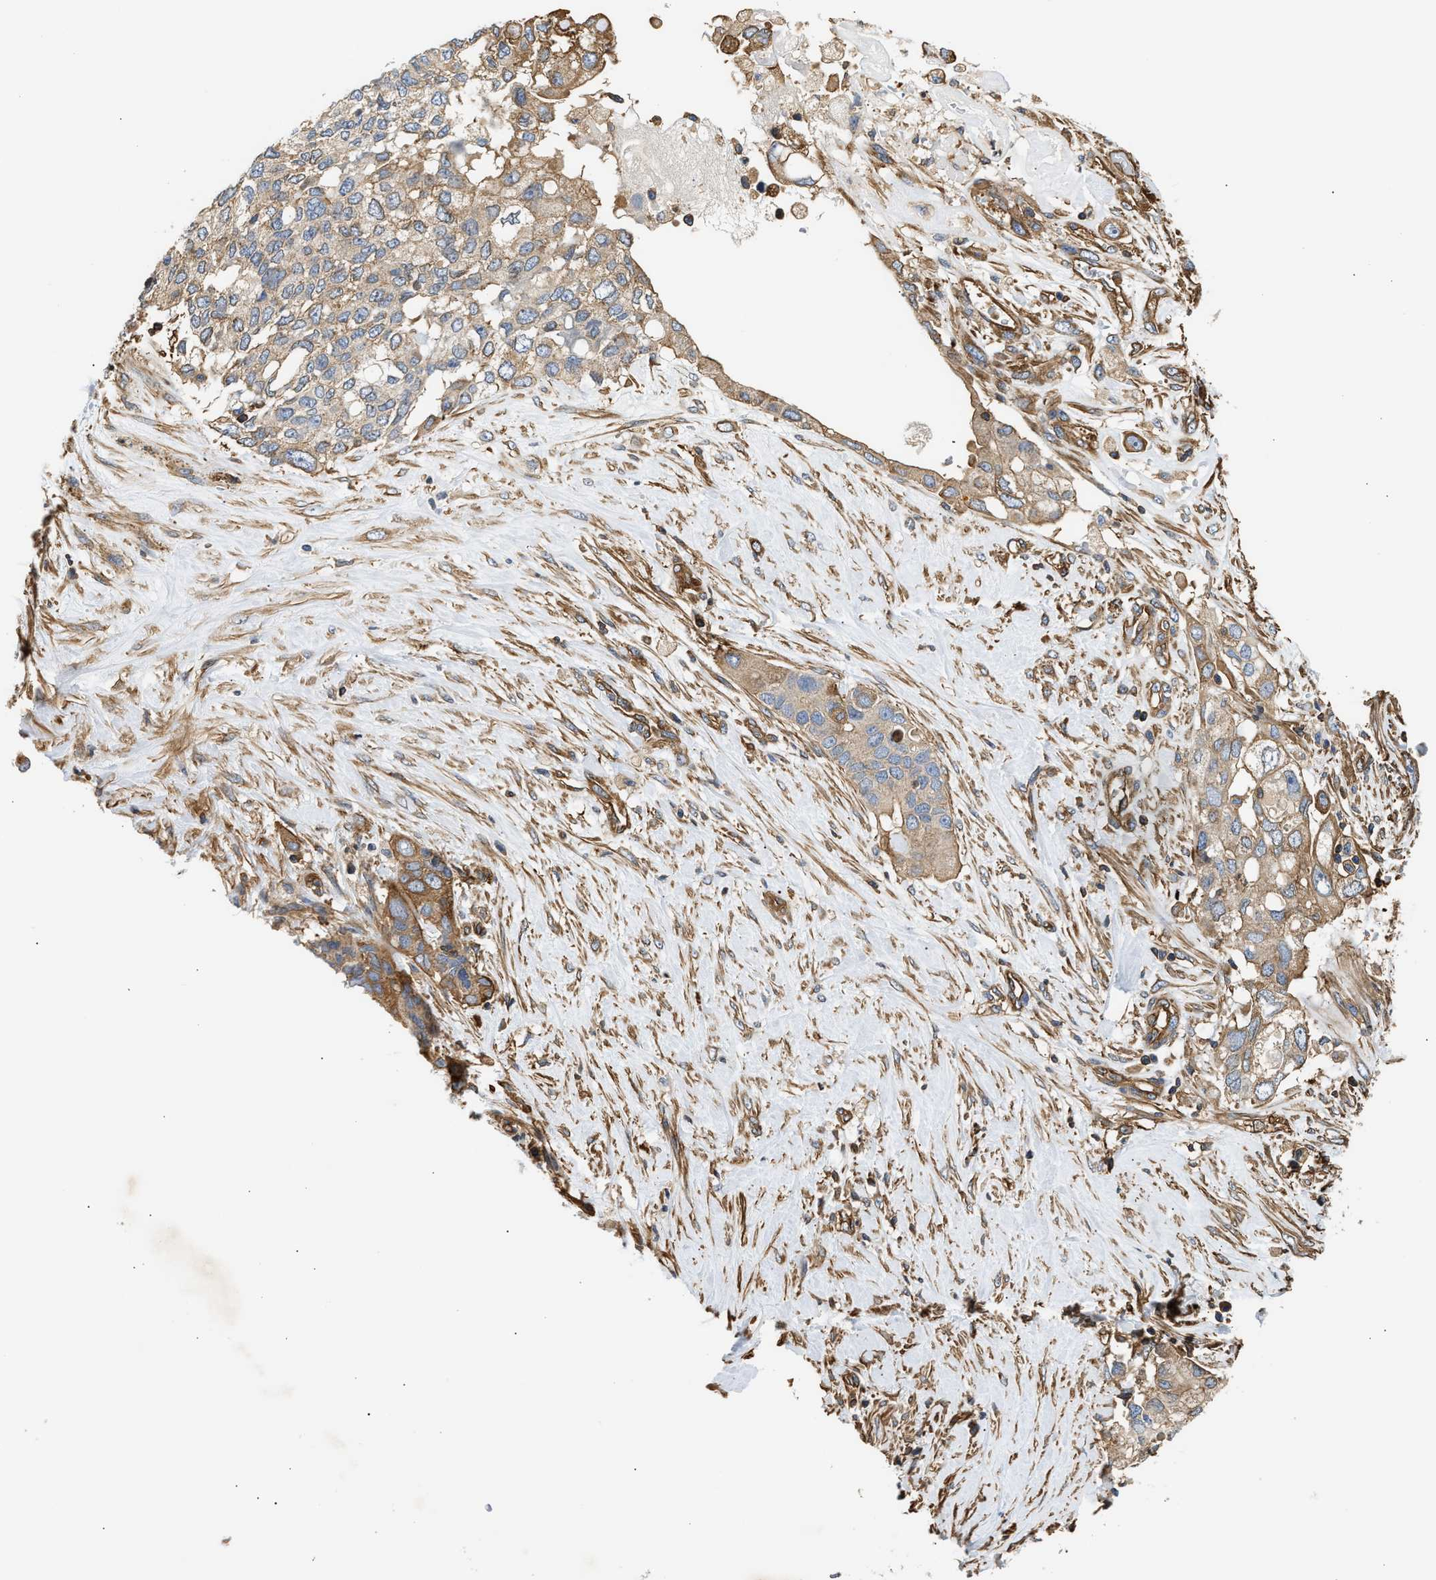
{"staining": {"intensity": "moderate", "quantity": "25%-75%", "location": "cytoplasmic/membranous"}, "tissue": "pancreatic cancer", "cell_type": "Tumor cells", "image_type": "cancer", "snomed": [{"axis": "morphology", "description": "Adenocarcinoma, NOS"}, {"axis": "topography", "description": "Pancreas"}], "caption": "Moderate cytoplasmic/membranous expression is appreciated in about 25%-75% of tumor cells in adenocarcinoma (pancreatic). (IHC, brightfield microscopy, high magnification).", "gene": "SAMD9L", "patient": {"sex": "female", "age": 56}}